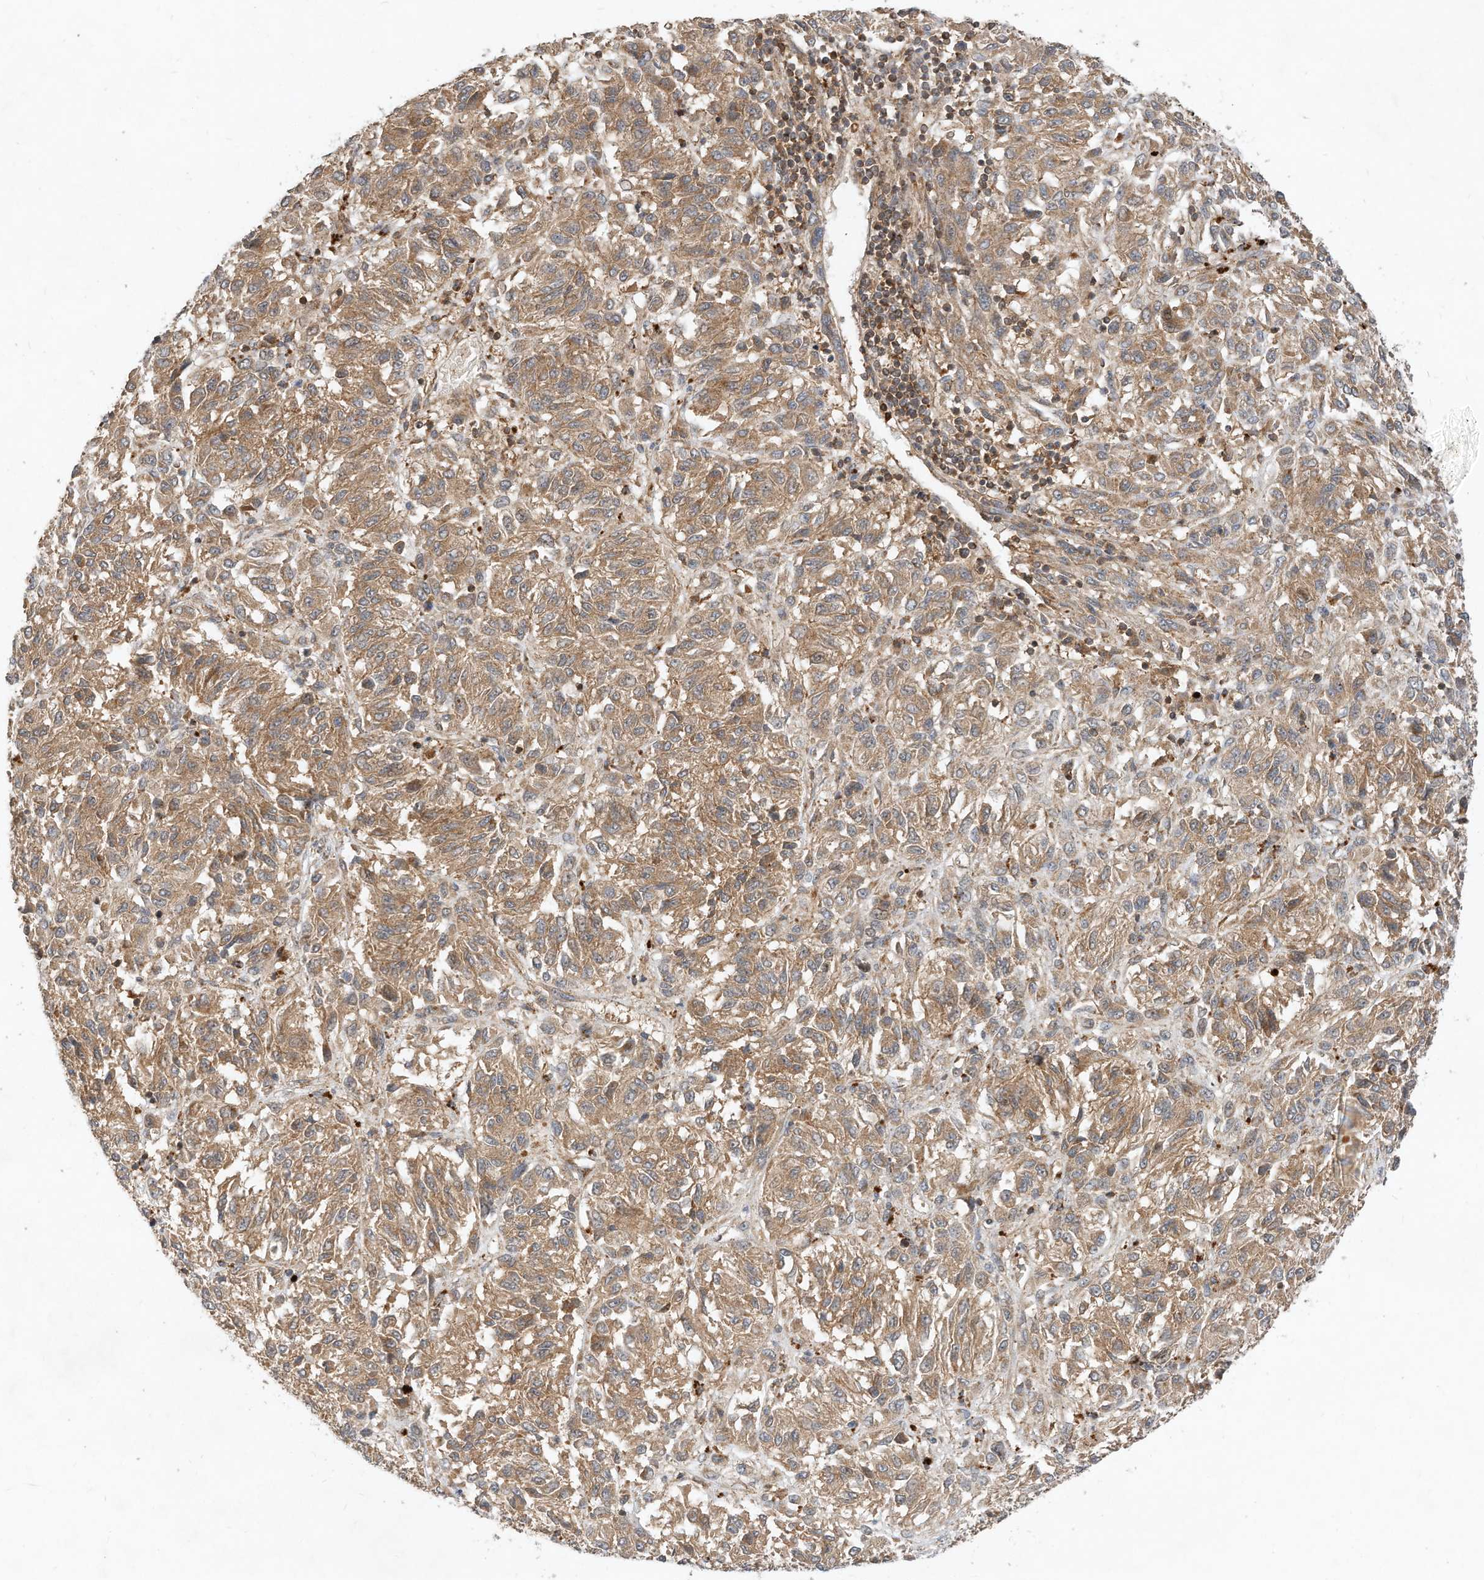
{"staining": {"intensity": "moderate", "quantity": ">75%", "location": "cytoplasmic/membranous"}, "tissue": "melanoma", "cell_type": "Tumor cells", "image_type": "cancer", "snomed": [{"axis": "morphology", "description": "Malignant melanoma, Metastatic site"}, {"axis": "topography", "description": "Lung"}], "caption": "Malignant melanoma (metastatic site) stained with IHC demonstrates moderate cytoplasmic/membranous positivity in about >75% of tumor cells.", "gene": "CPAMD8", "patient": {"sex": "male", "age": 64}}